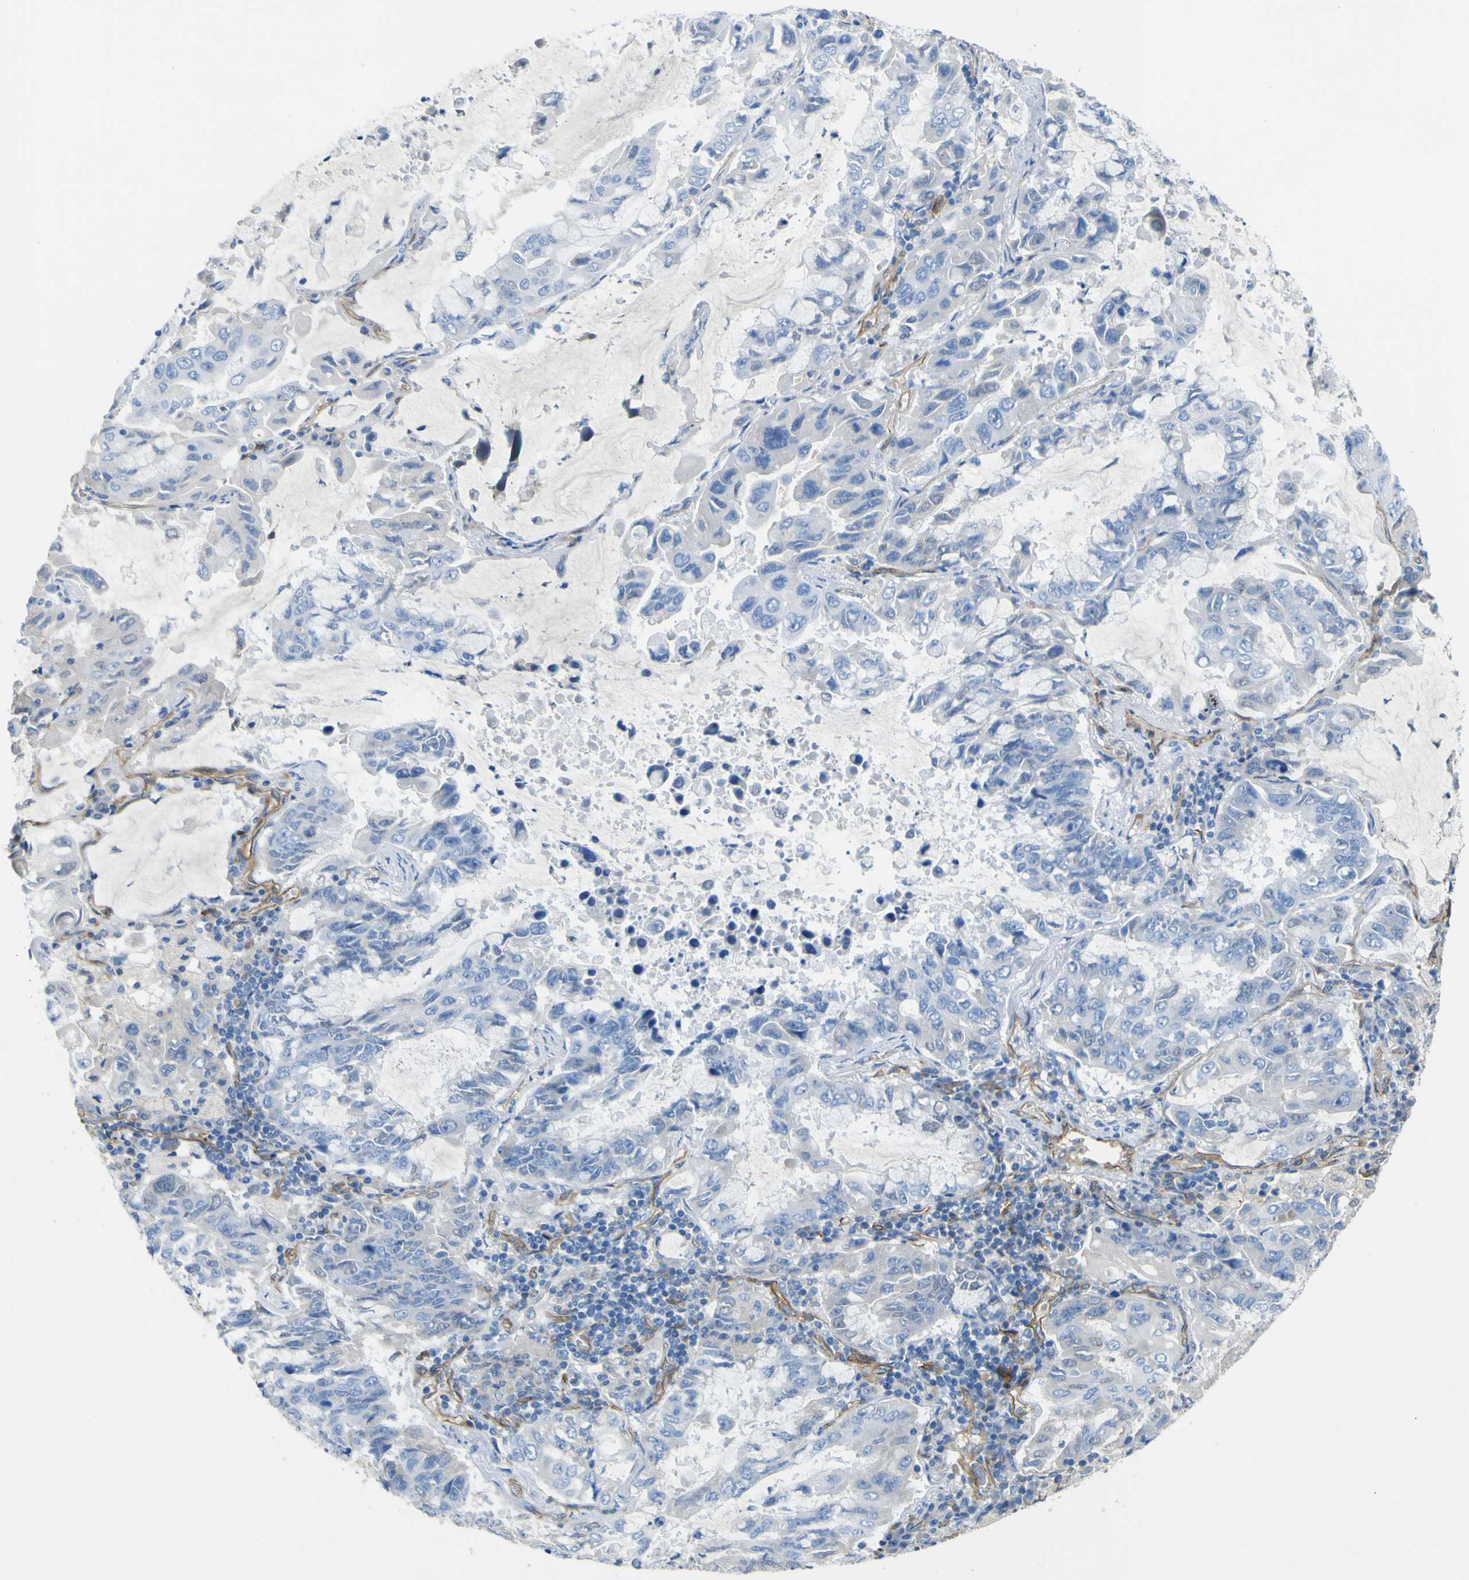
{"staining": {"intensity": "negative", "quantity": "none", "location": "none"}, "tissue": "lung cancer", "cell_type": "Tumor cells", "image_type": "cancer", "snomed": [{"axis": "morphology", "description": "Adenocarcinoma, NOS"}, {"axis": "topography", "description": "Lung"}], "caption": "This is a histopathology image of immunohistochemistry (IHC) staining of lung adenocarcinoma, which shows no staining in tumor cells.", "gene": "CD93", "patient": {"sex": "male", "age": 64}}